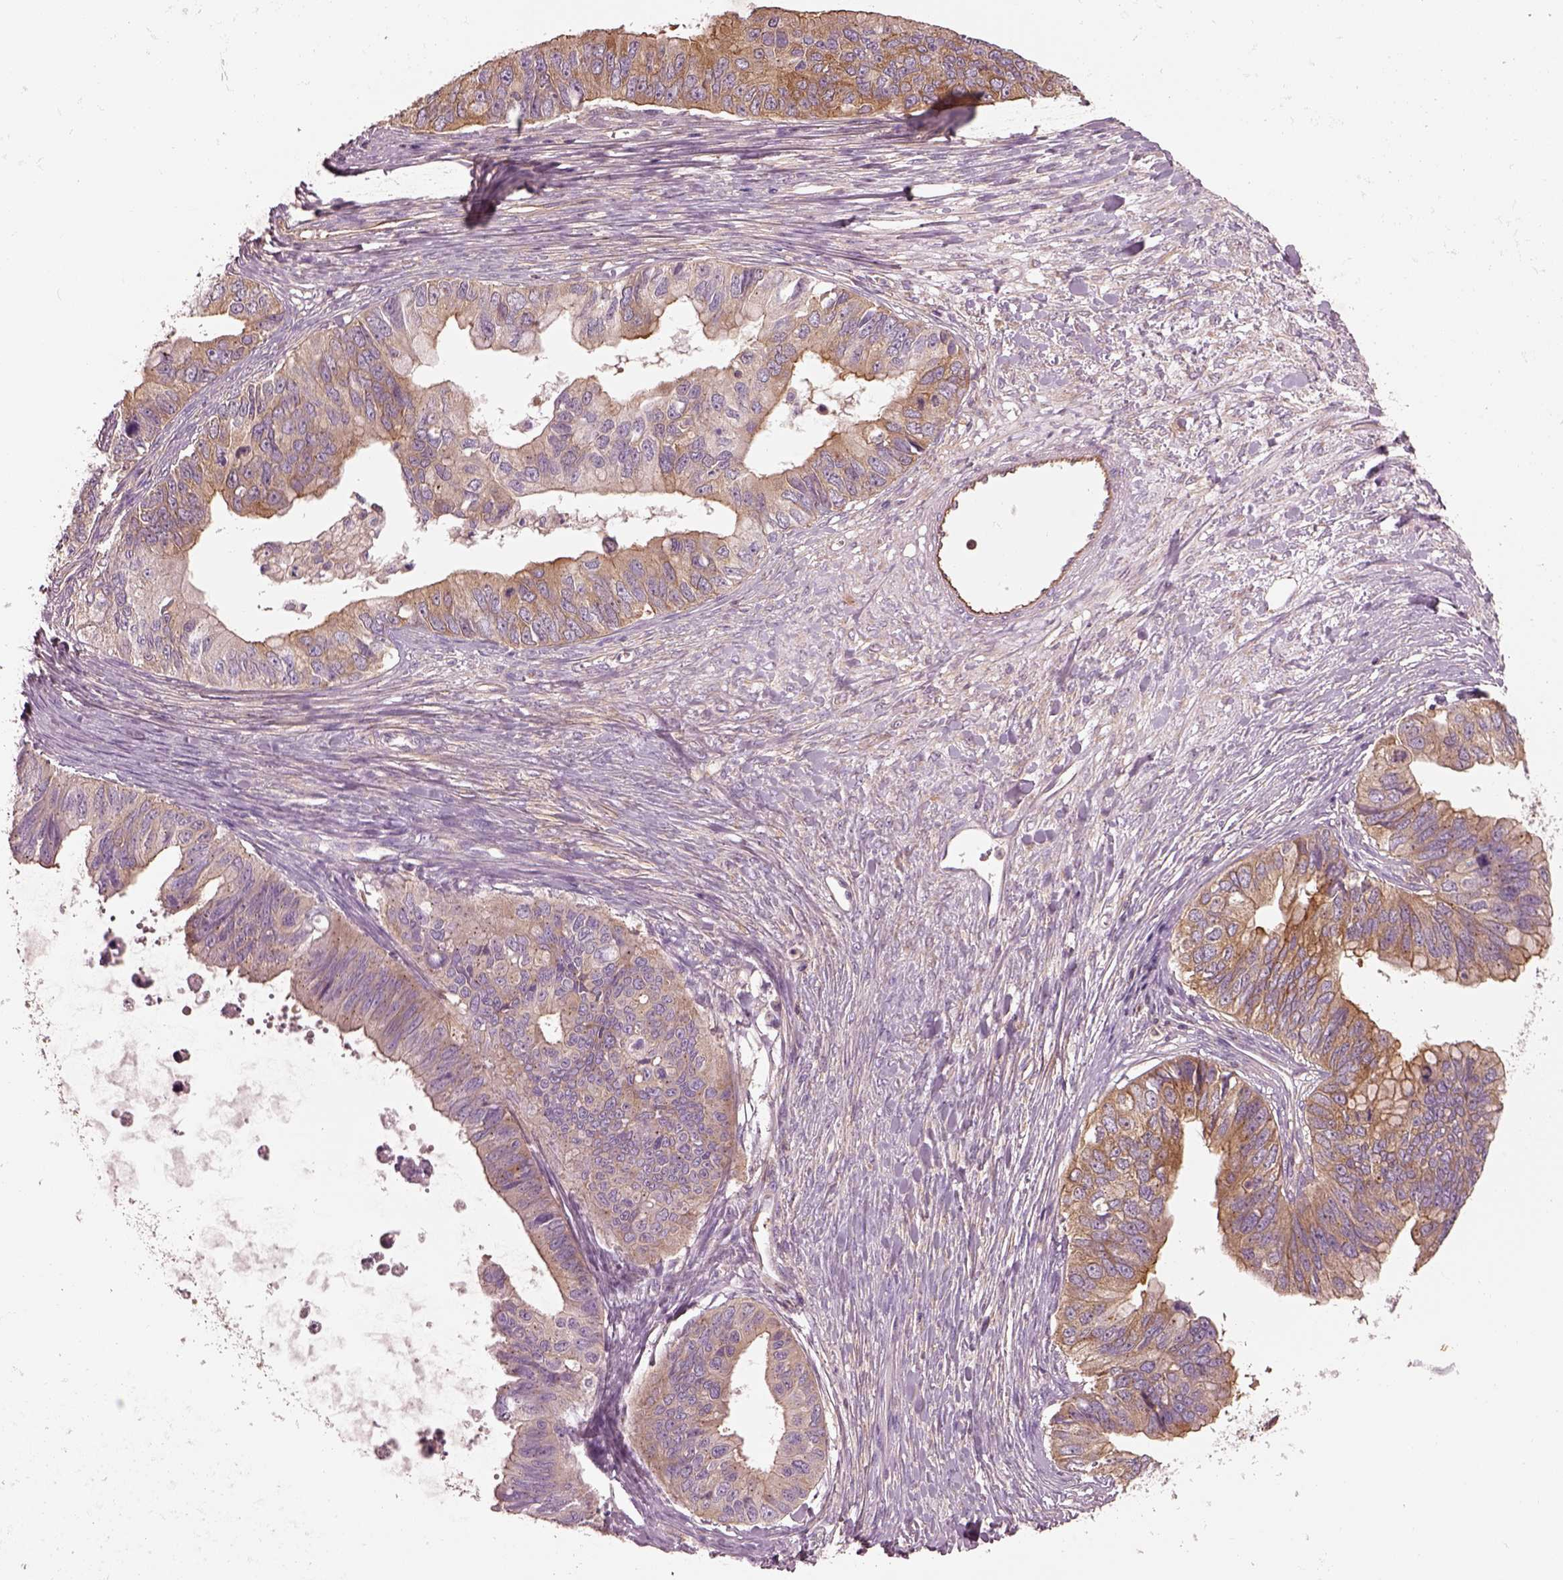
{"staining": {"intensity": "moderate", "quantity": "<25%", "location": "cytoplasmic/membranous"}, "tissue": "ovarian cancer", "cell_type": "Tumor cells", "image_type": "cancer", "snomed": [{"axis": "morphology", "description": "Cystadenocarcinoma, mucinous, NOS"}, {"axis": "topography", "description": "Ovary"}], "caption": "DAB immunohistochemical staining of human mucinous cystadenocarcinoma (ovarian) reveals moderate cytoplasmic/membranous protein positivity in about <25% of tumor cells. Using DAB (3,3'-diaminobenzidine) (brown) and hematoxylin (blue) stains, captured at high magnification using brightfield microscopy.", "gene": "CAD", "patient": {"sex": "female", "age": 76}}